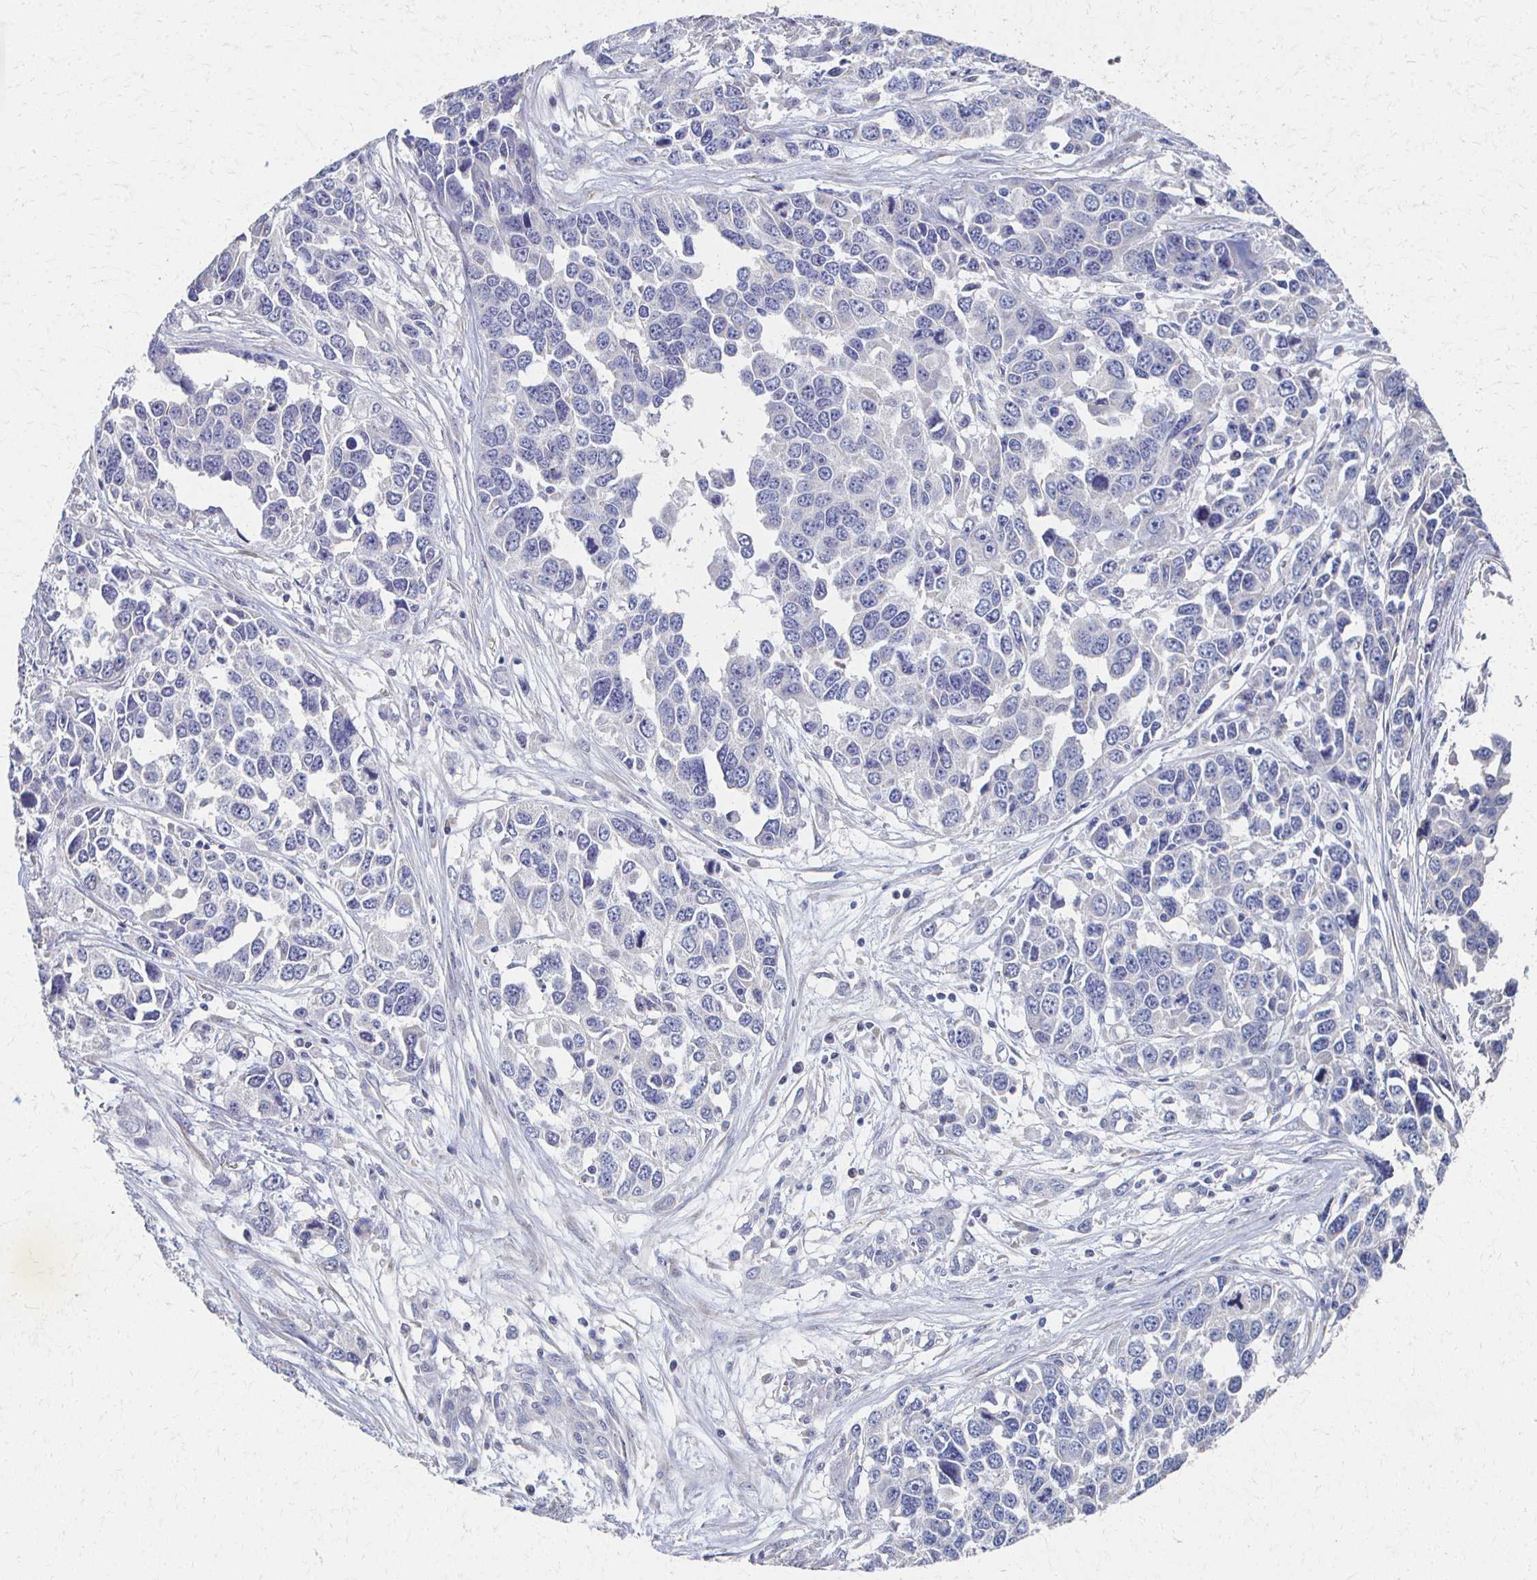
{"staining": {"intensity": "negative", "quantity": "none", "location": "none"}, "tissue": "ovarian cancer", "cell_type": "Tumor cells", "image_type": "cancer", "snomed": [{"axis": "morphology", "description": "Cystadenocarcinoma, serous, NOS"}, {"axis": "topography", "description": "Ovary"}], "caption": "Immunohistochemistry (IHC) of human ovarian cancer (serous cystadenocarcinoma) exhibits no expression in tumor cells. (DAB IHC, high magnification).", "gene": "CX3CR1", "patient": {"sex": "female", "age": 76}}